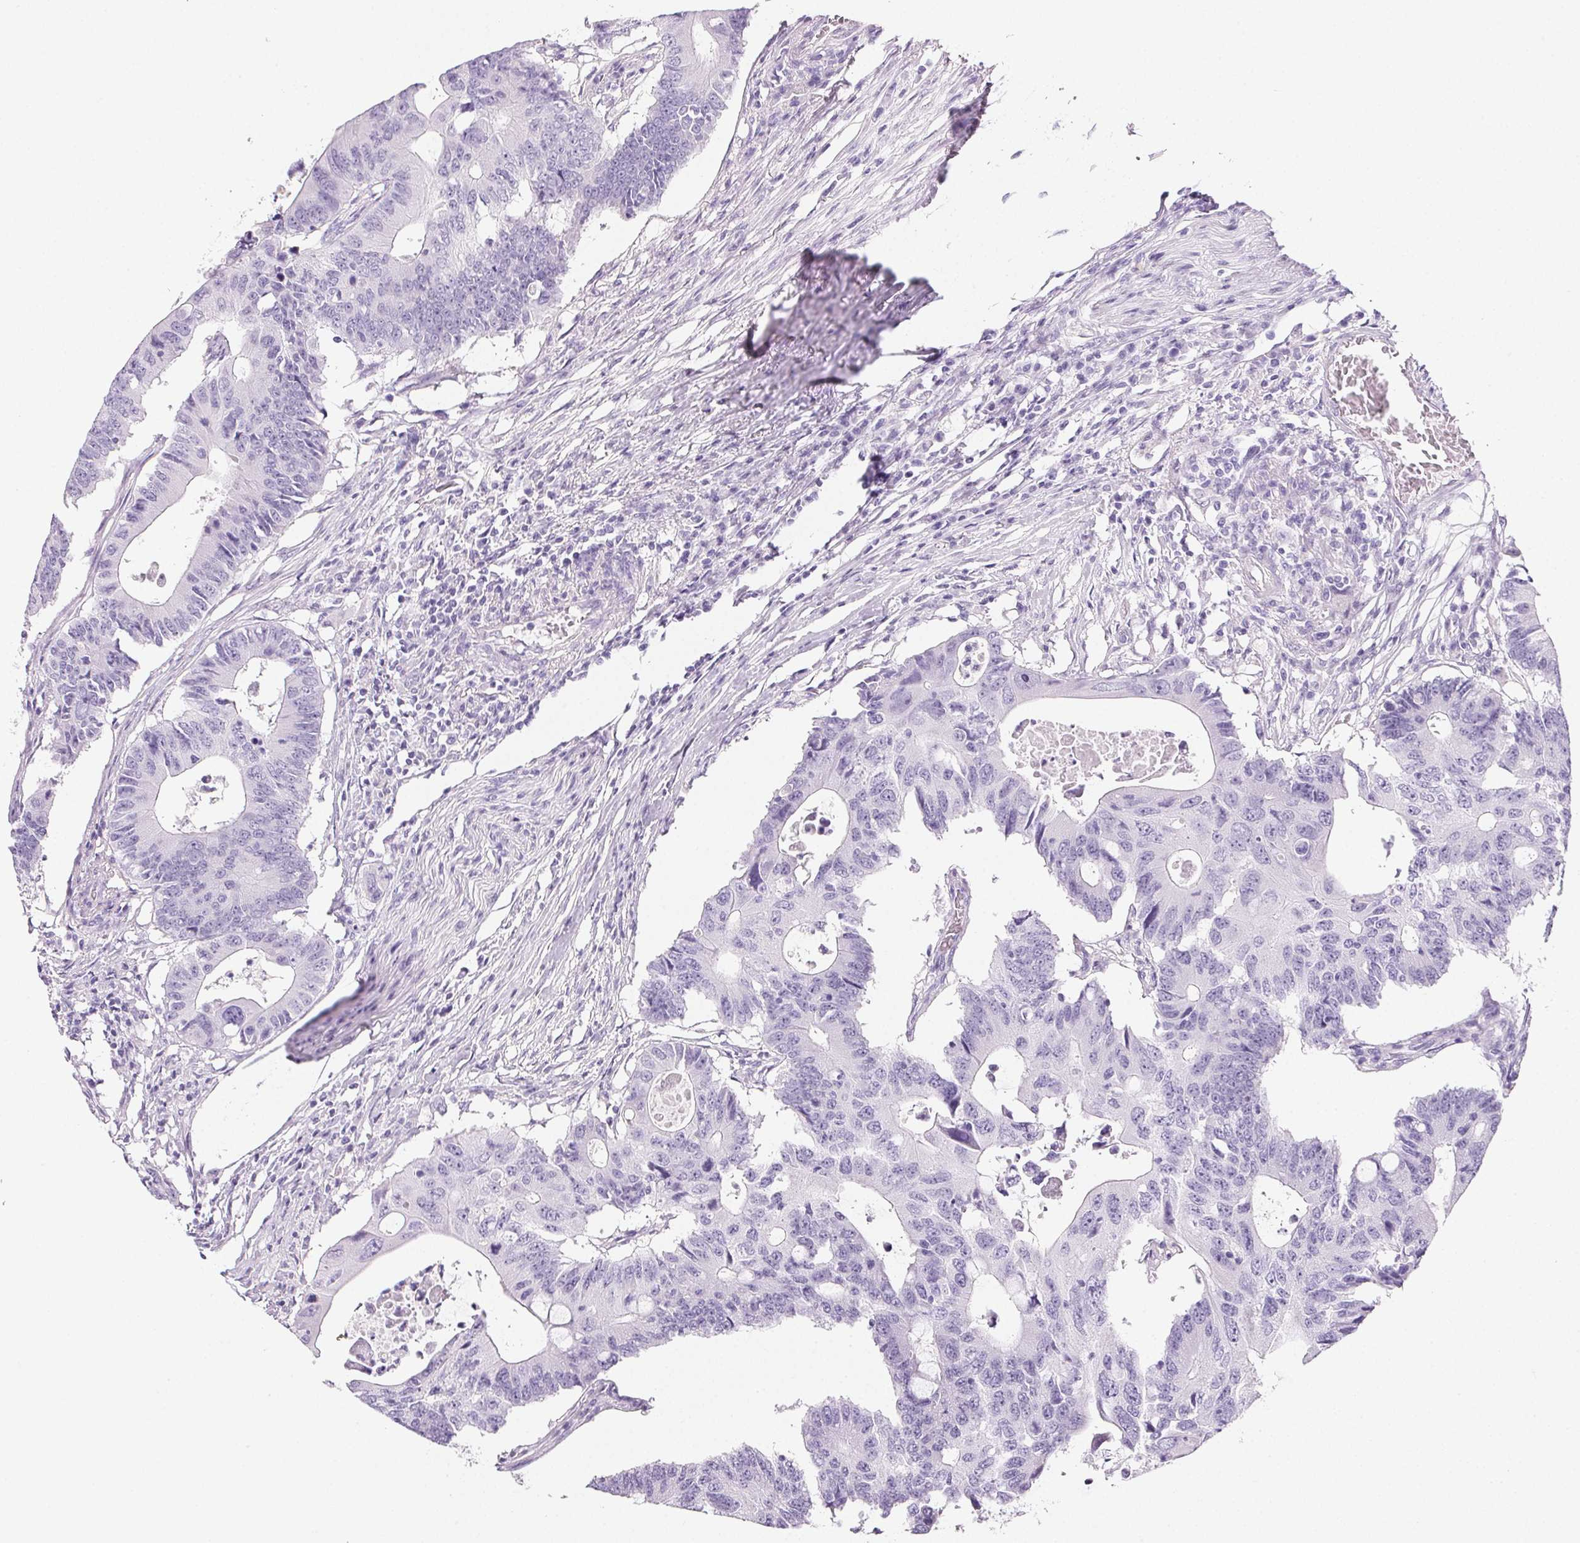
{"staining": {"intensity": "negative", "quantity": "none", "location": "none"}, "tissue": "colorectal cancer", "cell_type": "Tumor cells", "image_type": "cancer", "snomed": [{"axis": "morphology", "description": "Adenocarcinoma, NOS"}, {"axis": "topography", "description": "Colon"}], "caption": "The immunohistochemistry image has no significant positivity in tumor cells of colorectal cancer tissue.", "gene": "PRSS3", "patient": {"sex": "male", "age": 71}}